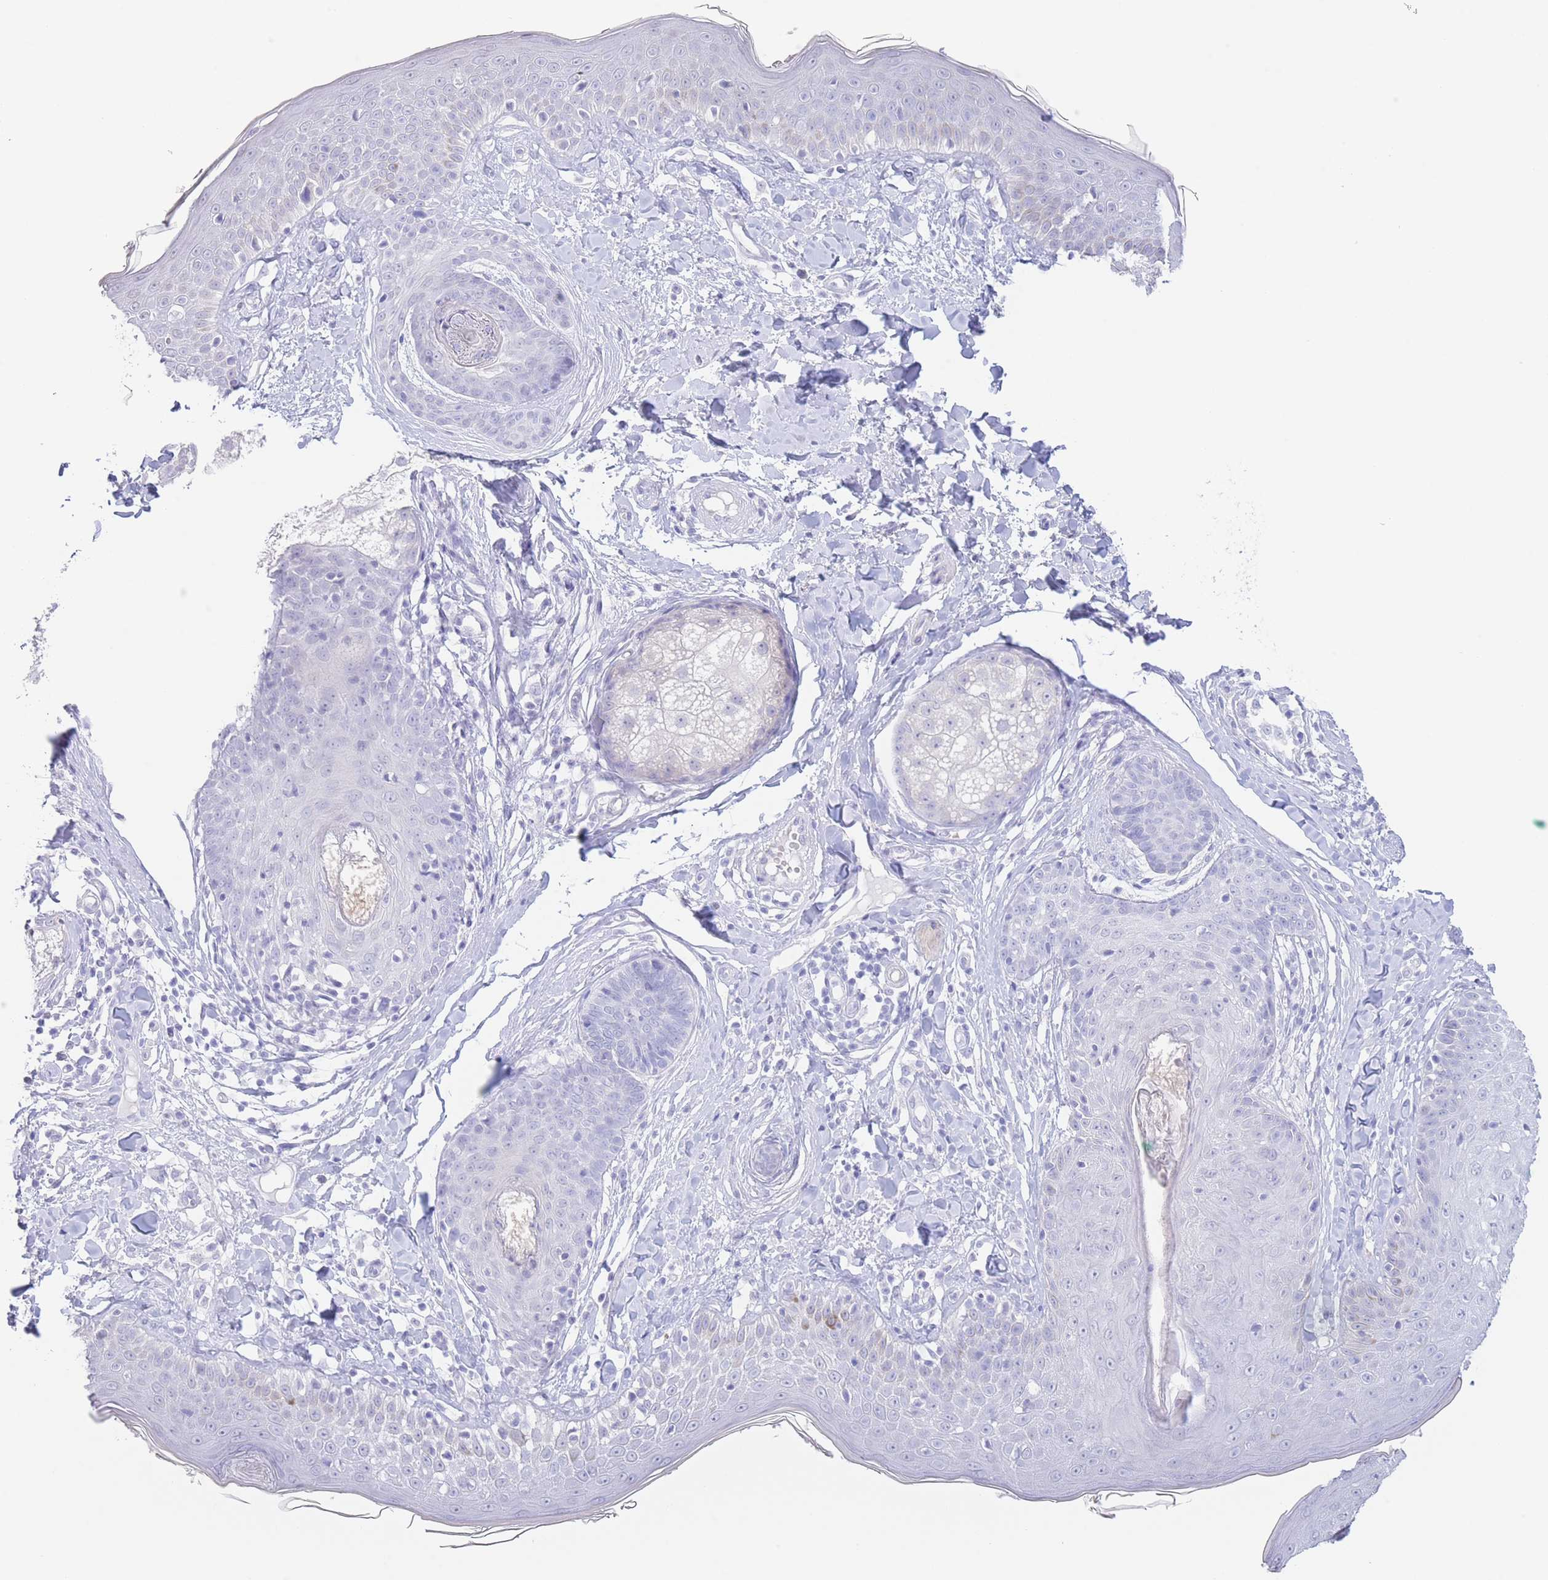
{"staining": {"intensity": "negative", "quantity": "none", "location": "none"}, "tissue": "skin cancer", "cell_type": "Tumor cells", "image_type": "cancer", "snomed": [{"axis": "morphology", "description": "Basal cell carcinoma"}, {"axis": "topography", "description": "Skin"}], "caption": "Photomicrograph shows no protein expression in tumor cells of skin cancer tissue.", "gene": "PKLR", "patient": {"sex": "male", "age": 73}}